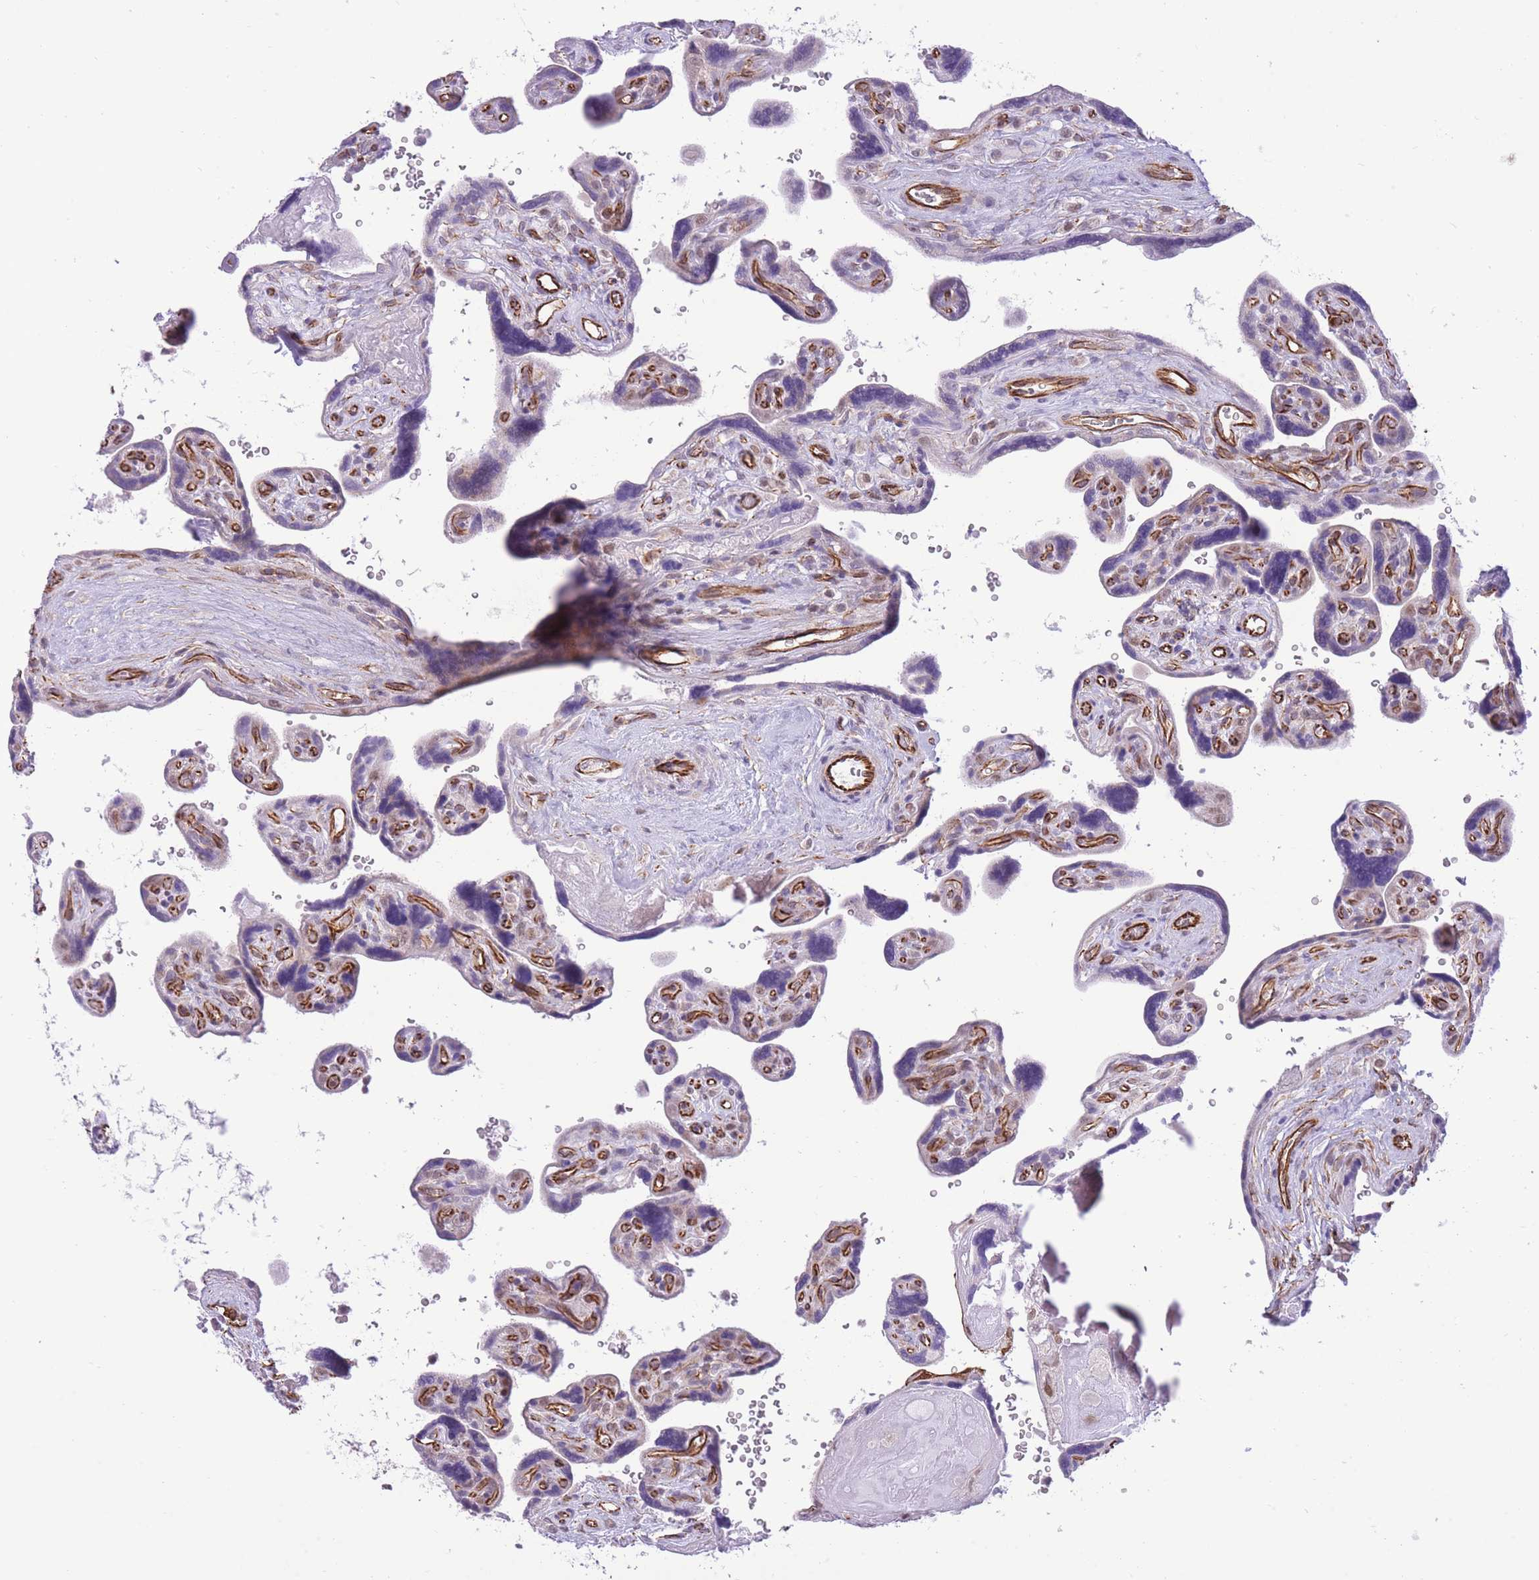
{"staining": {"intensity": "moderate", "quantity": ">75%", "location": "nuclear"}, "tissue": "placenta", "cell_type": "Decidual cells", "image_type": "normal", "snomed": [{"axis": "morphology", "description": "Normal tissue, NOS"}, {"axis": "topography", "description": "Placenta"}], "caption": "Immunohistochemical staining of unremarkable human placenta exhibits >75% levels of moderate nuclear protein staining in approximately >75% of decidual cells. Nuclei are stained in blue.", "gene": "ELL", "patient": {"sex": "female", "age": 39}}